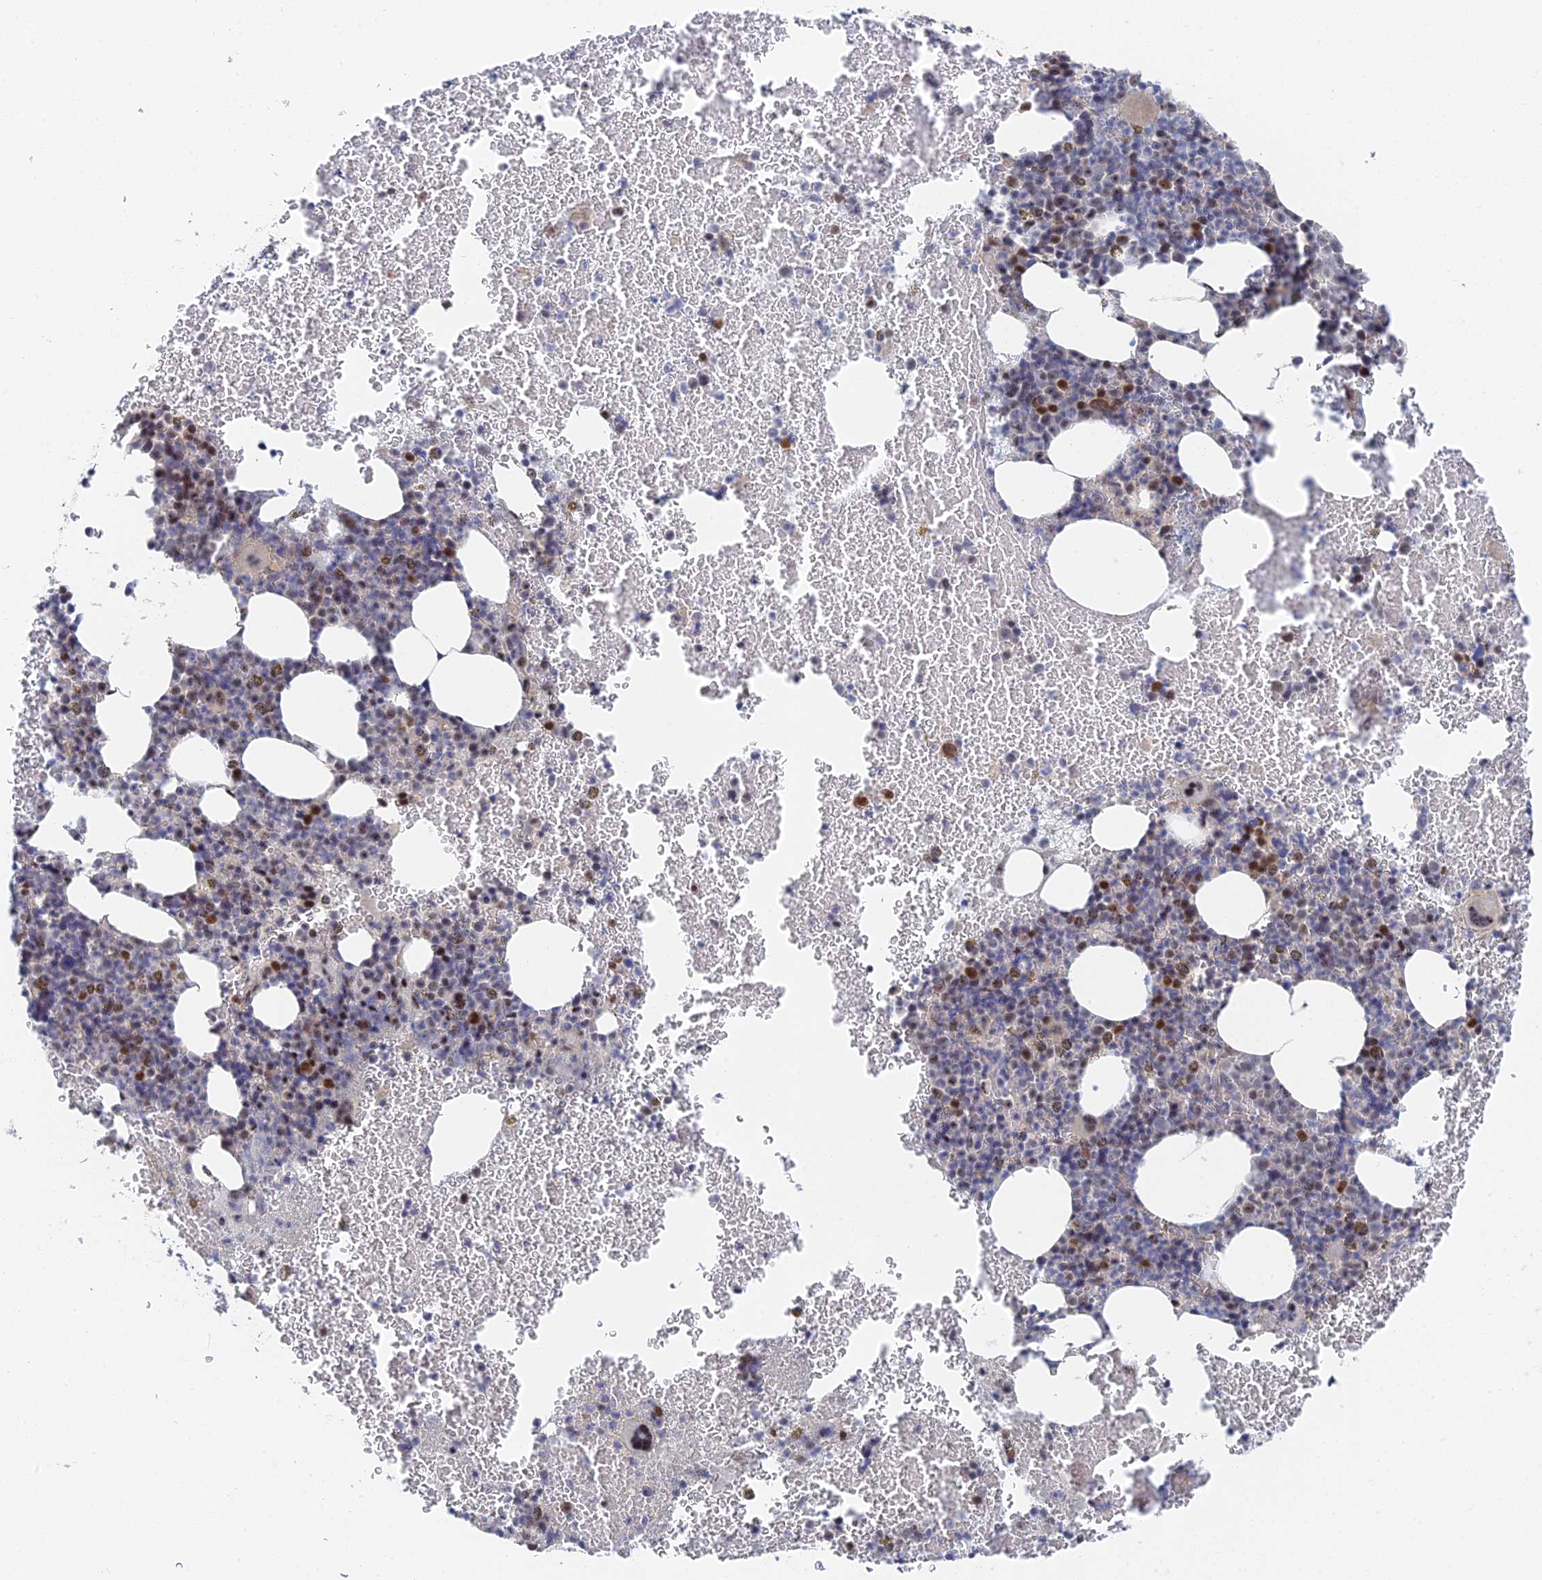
{"staining": {"intensity": "moderate", "quantity": "<25%", "location": "nuclear"}, "tissue": "bone marrow", "cell_type": "Hematopoietic cells", "image_type": "normal", "snomed": [{"axis": "morphology", "description": "Normal tissue, NOS"}, {"axis": "topography", "description": "Bone marrow"}], "caption": "Bone marrow stained with immunohistochemistry shows moderate nuclear staining in approximately <25% of hematopoietic cells.", "gene": "CFAP92", "patient": {"sex": "female", "age": 48}}